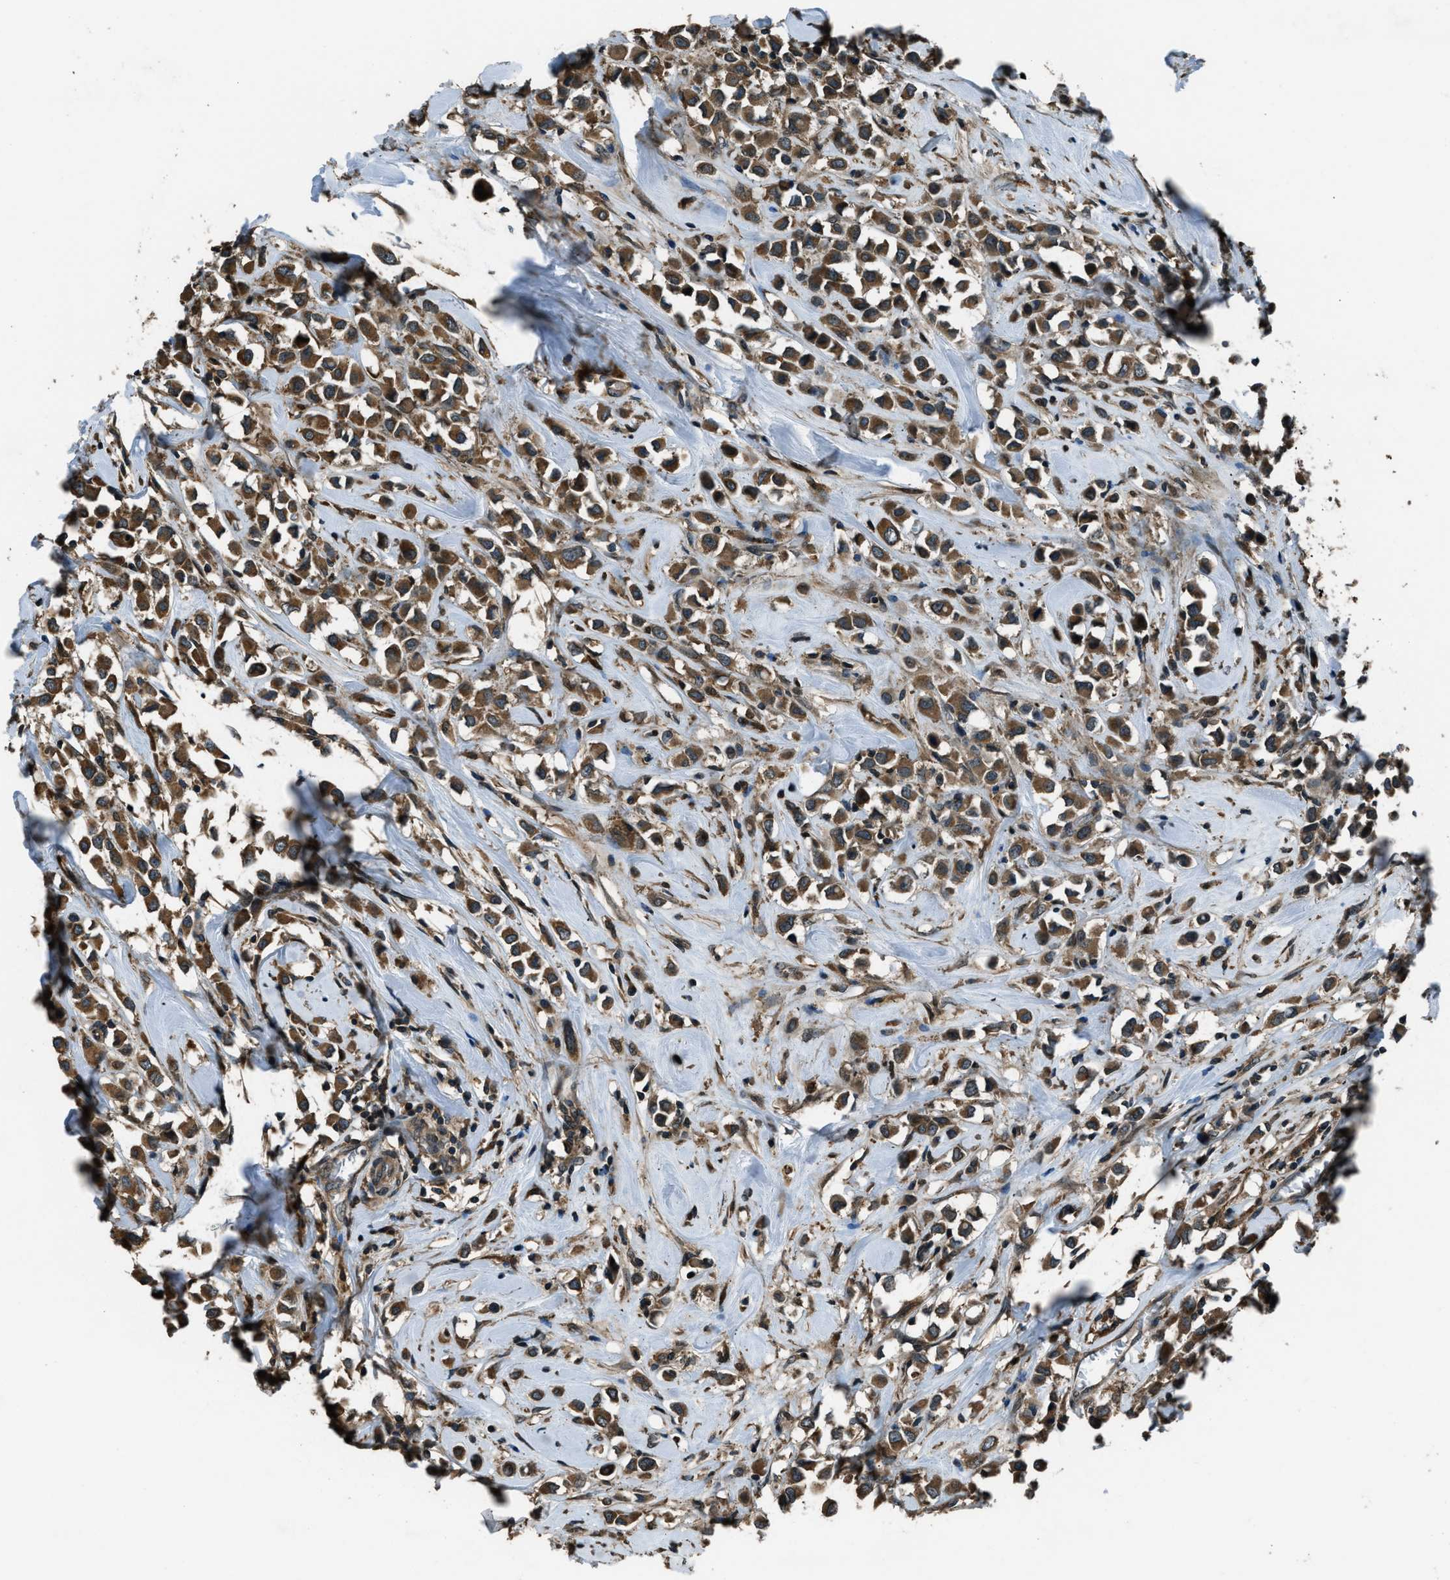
{"staining": {"intensity": "moderate", "quantity": ">75%", "location": "cytoplasmic/membranous"}, "tissue": "breast cancer", "cell_type": "Tumor cells", "image_type": "cancer", "snomed": [{"axis": "morphology", "description": "Duct carcinoma"}, {"axis": "topography", "description": "Breast"}], "caption": "Tumor cells demonstrate medium levels of moderate cytoplasmic/membranous positivity in about >75% of cells in human invasive ductal carcinoma (breast).", "gene": "TRIM4", "patient": {"sex": "female", "age": 61}}